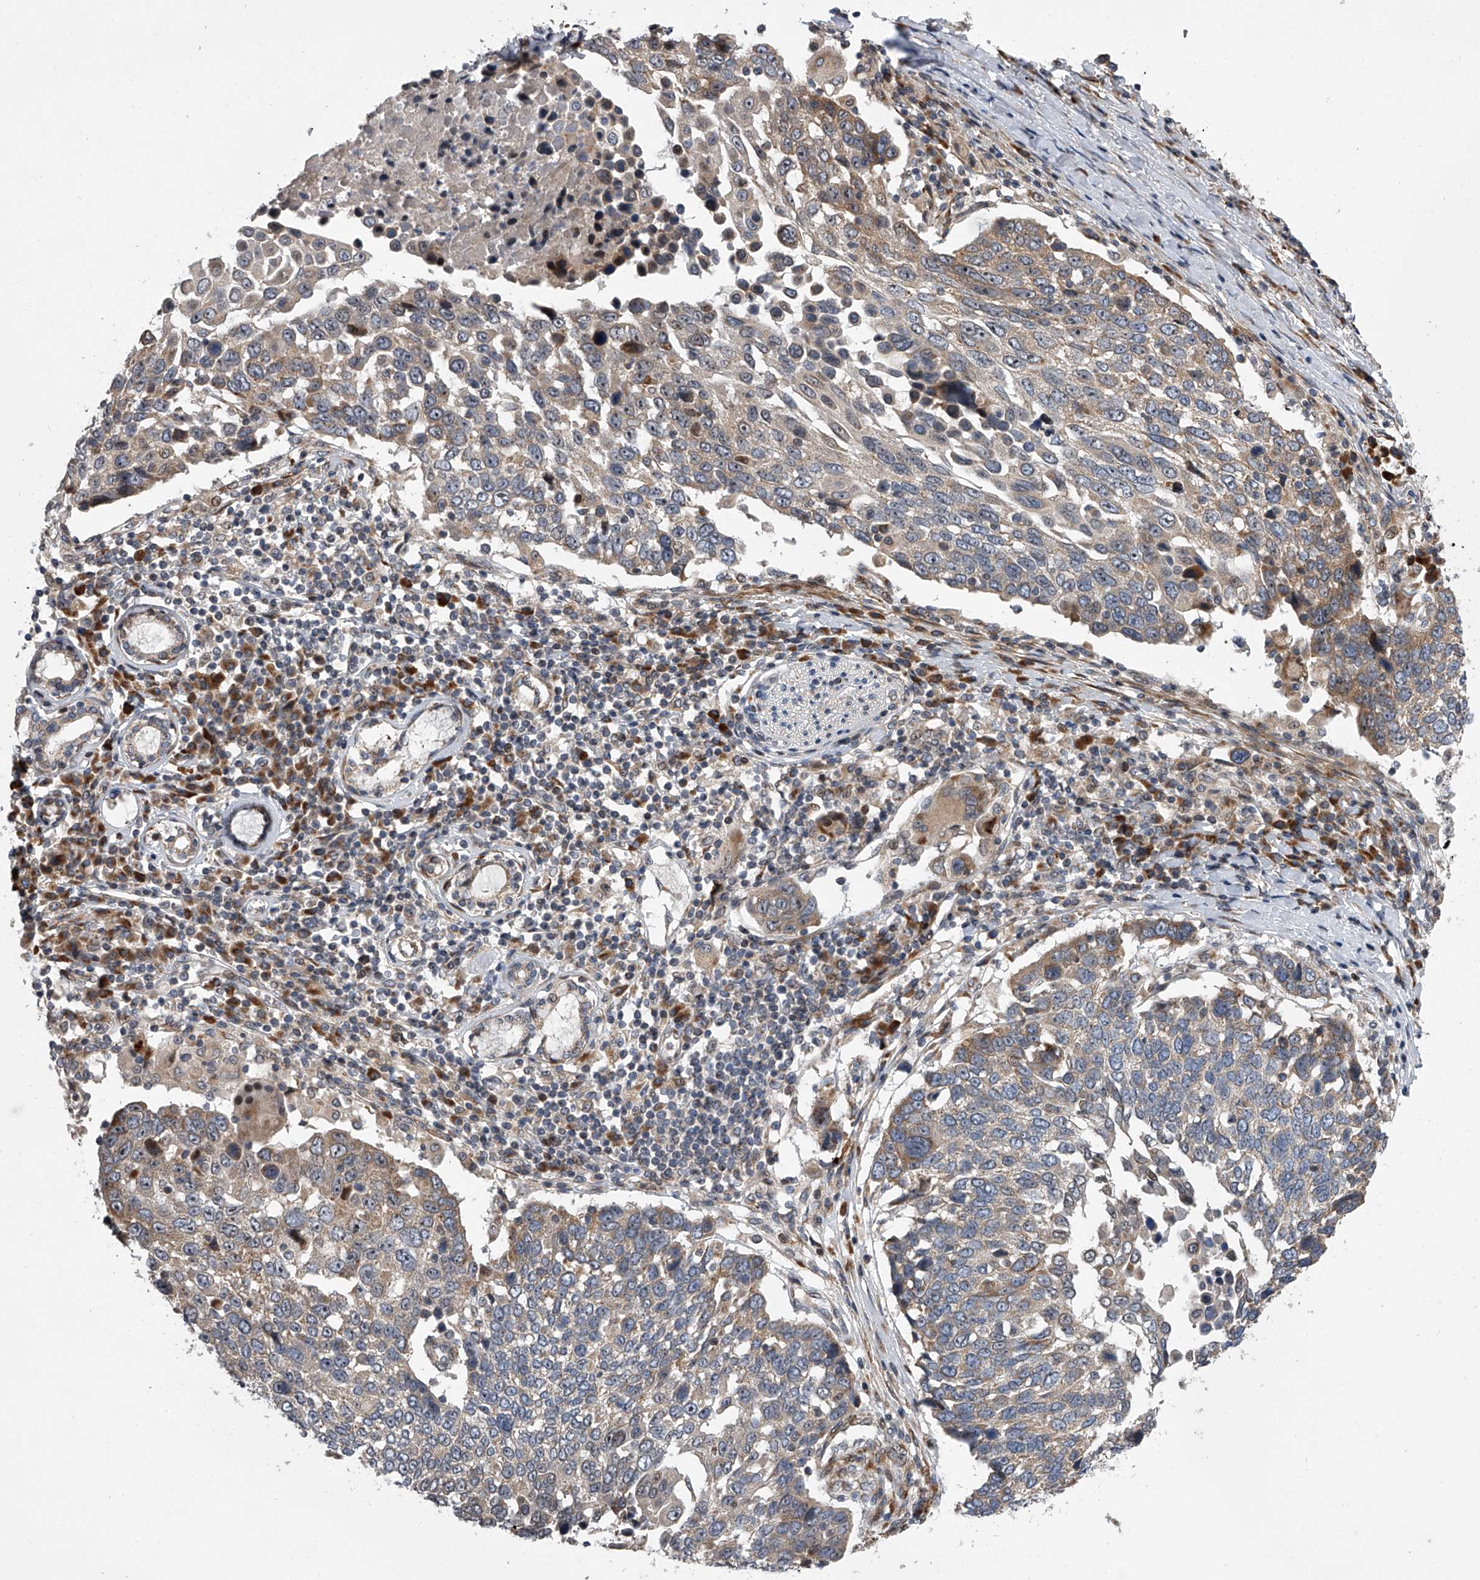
{"staining": {"intensity": "moderate", "quantity": "<25%", "location": "cytoplasmic/membranous"}, "tissue": "lung cancer", "cell_type": "Tumor cells", "image_type": "cancer", "snomed": [{"axis": "morphology", "description": "Squamous cell carcinoma, NOS"}, {"axis": "topography", "description": "Lung"}], "caption": "The histopathology image demonstrates a brown stain indicating the presence of a protein in the cytoplasmic/membranous of tumor cells in lung squamous cell carcinoma. Immunohistochemistry stains the protein of interest in brown and the nuclei are stained blue.", "gene": "DLGAP2", "patient": {"sex": "male", "age": 66}}